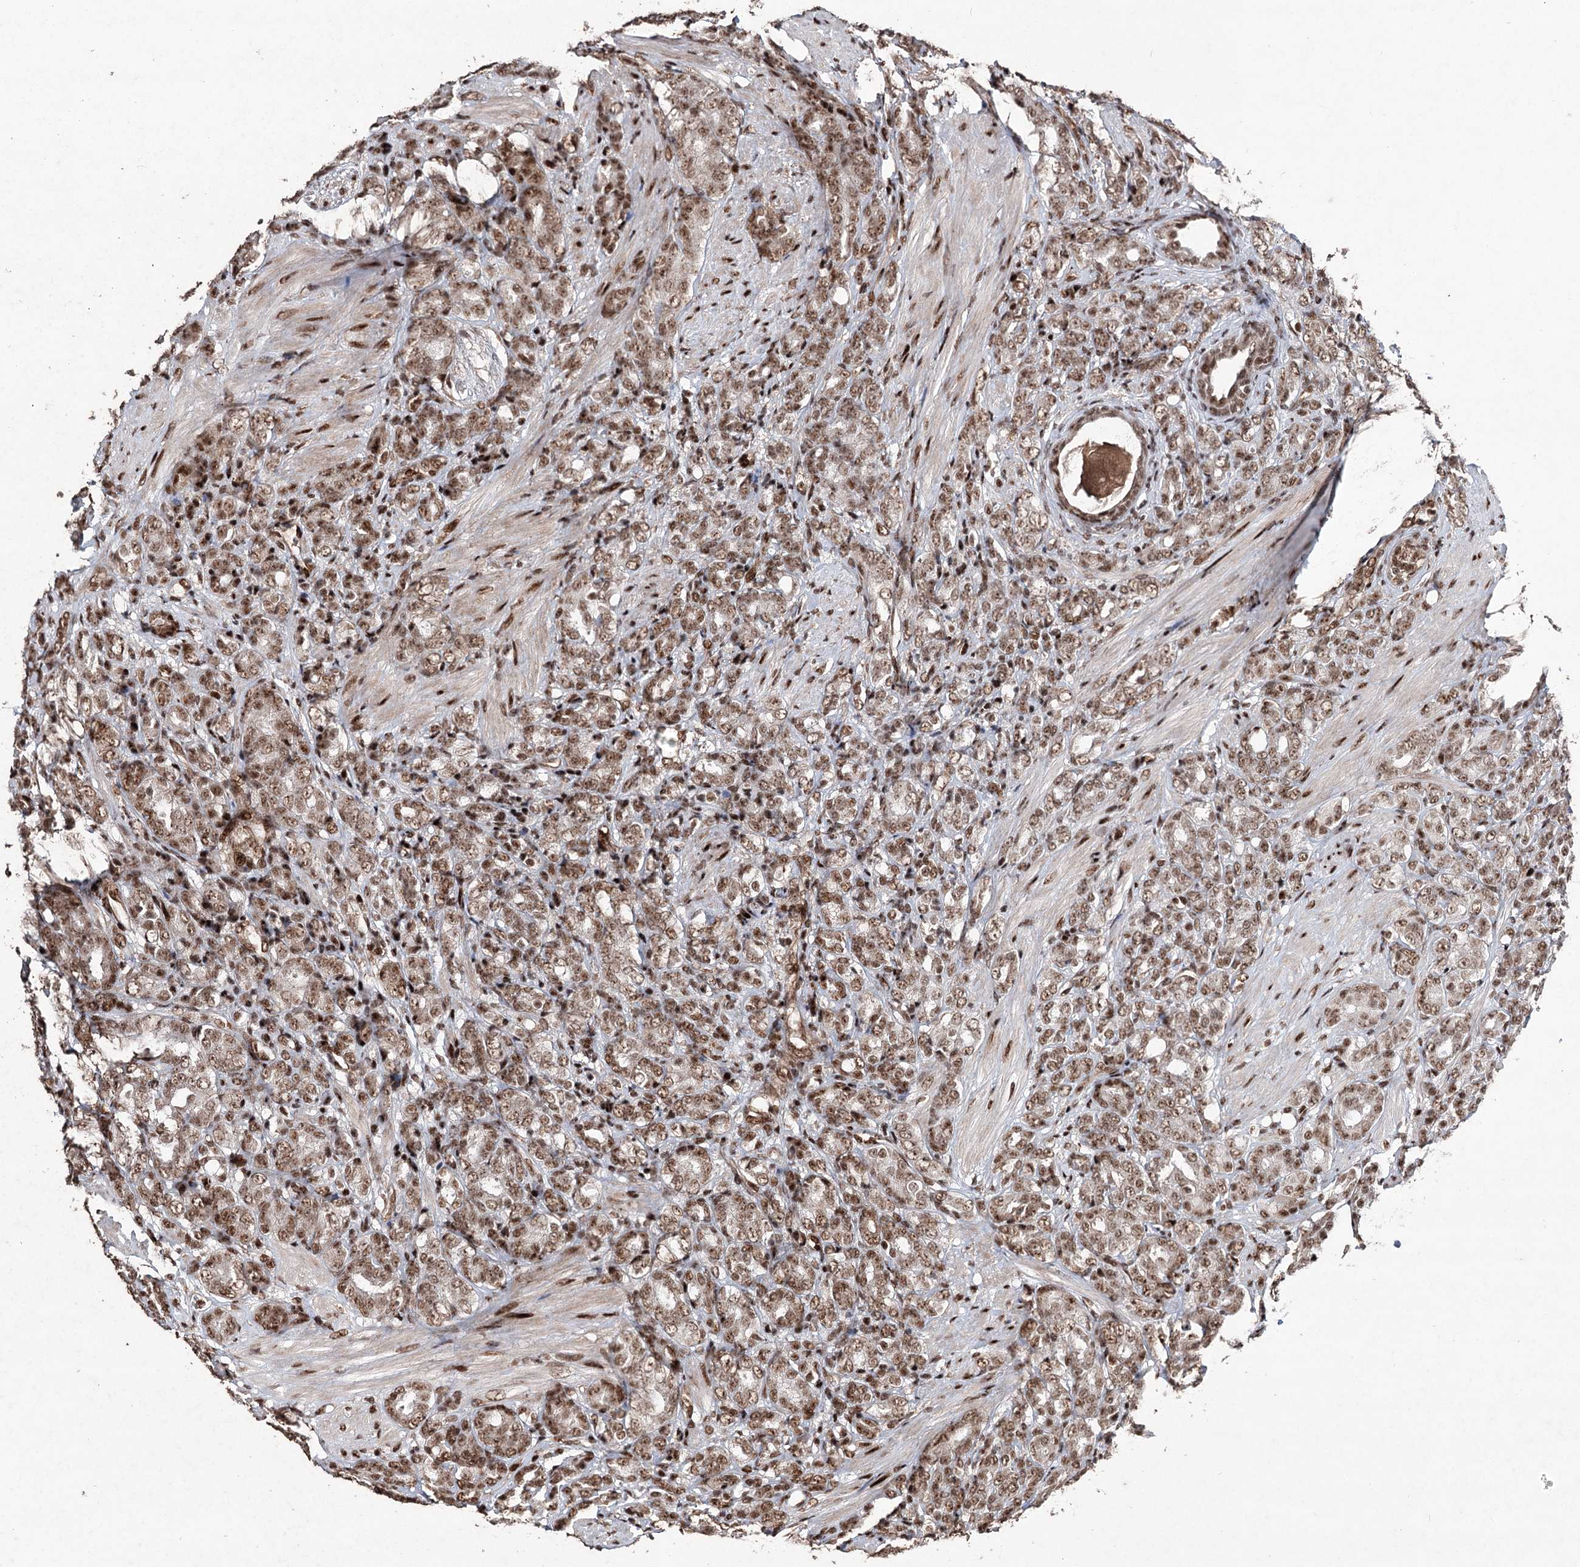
{"staining": {"intensity": "moderate", "quantity": ">75%", "location": "nuclear"}, "tissue": "prostate cancer", "cell_type": "Tumor cells", "image_type": "cancer", "snomed": [{"axis": "morphology", "description": "Adenocarcinoma, High grade"}, {"axis": "topography", "description": "Prostate"}], "caption": "There is medium levels of moderate nuclear staining in tumor cells of prostate cancer, as demonstrated by immunohistochemical staining (brown color).", "gene": "PDCD4", "patient": {"sex": "male", "age": 62}}